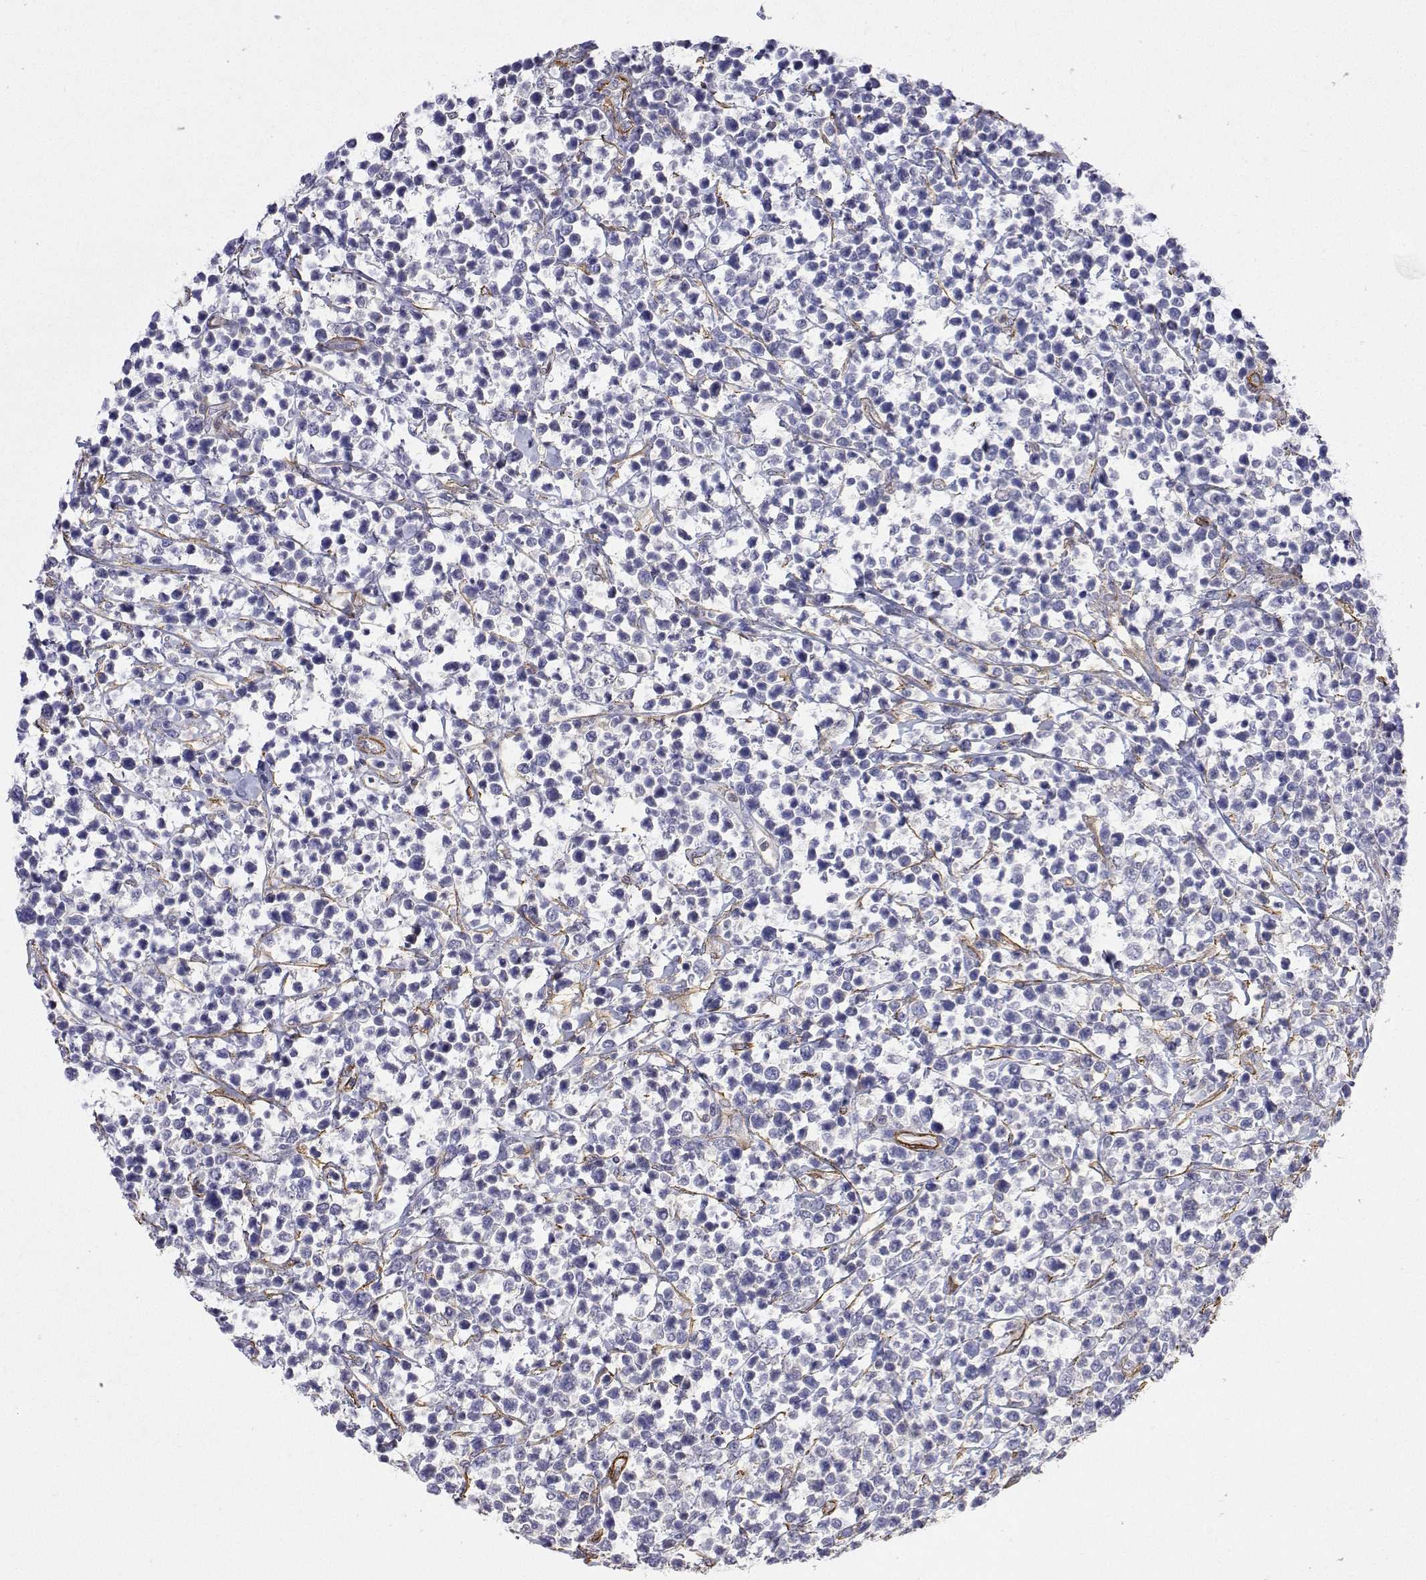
{"staining": {"intensity": "negative", "quantity": "none", "location": "none"}, "tissue": "lymphoma", "cell_type": "Tumor cells", "image_type": "cancer", "snomed": [{"axis": "morphology", "description": "Malignant lymphoma, non-Hodgkin's type, High grade"}, {"axis": "topography", "description": "Soft tissue"}], "caption": "Tumor cells are negative for protein expression in human lymphoma.", "gene": "SOWAHD", "patient": {"sex": "female", "age": 56}}